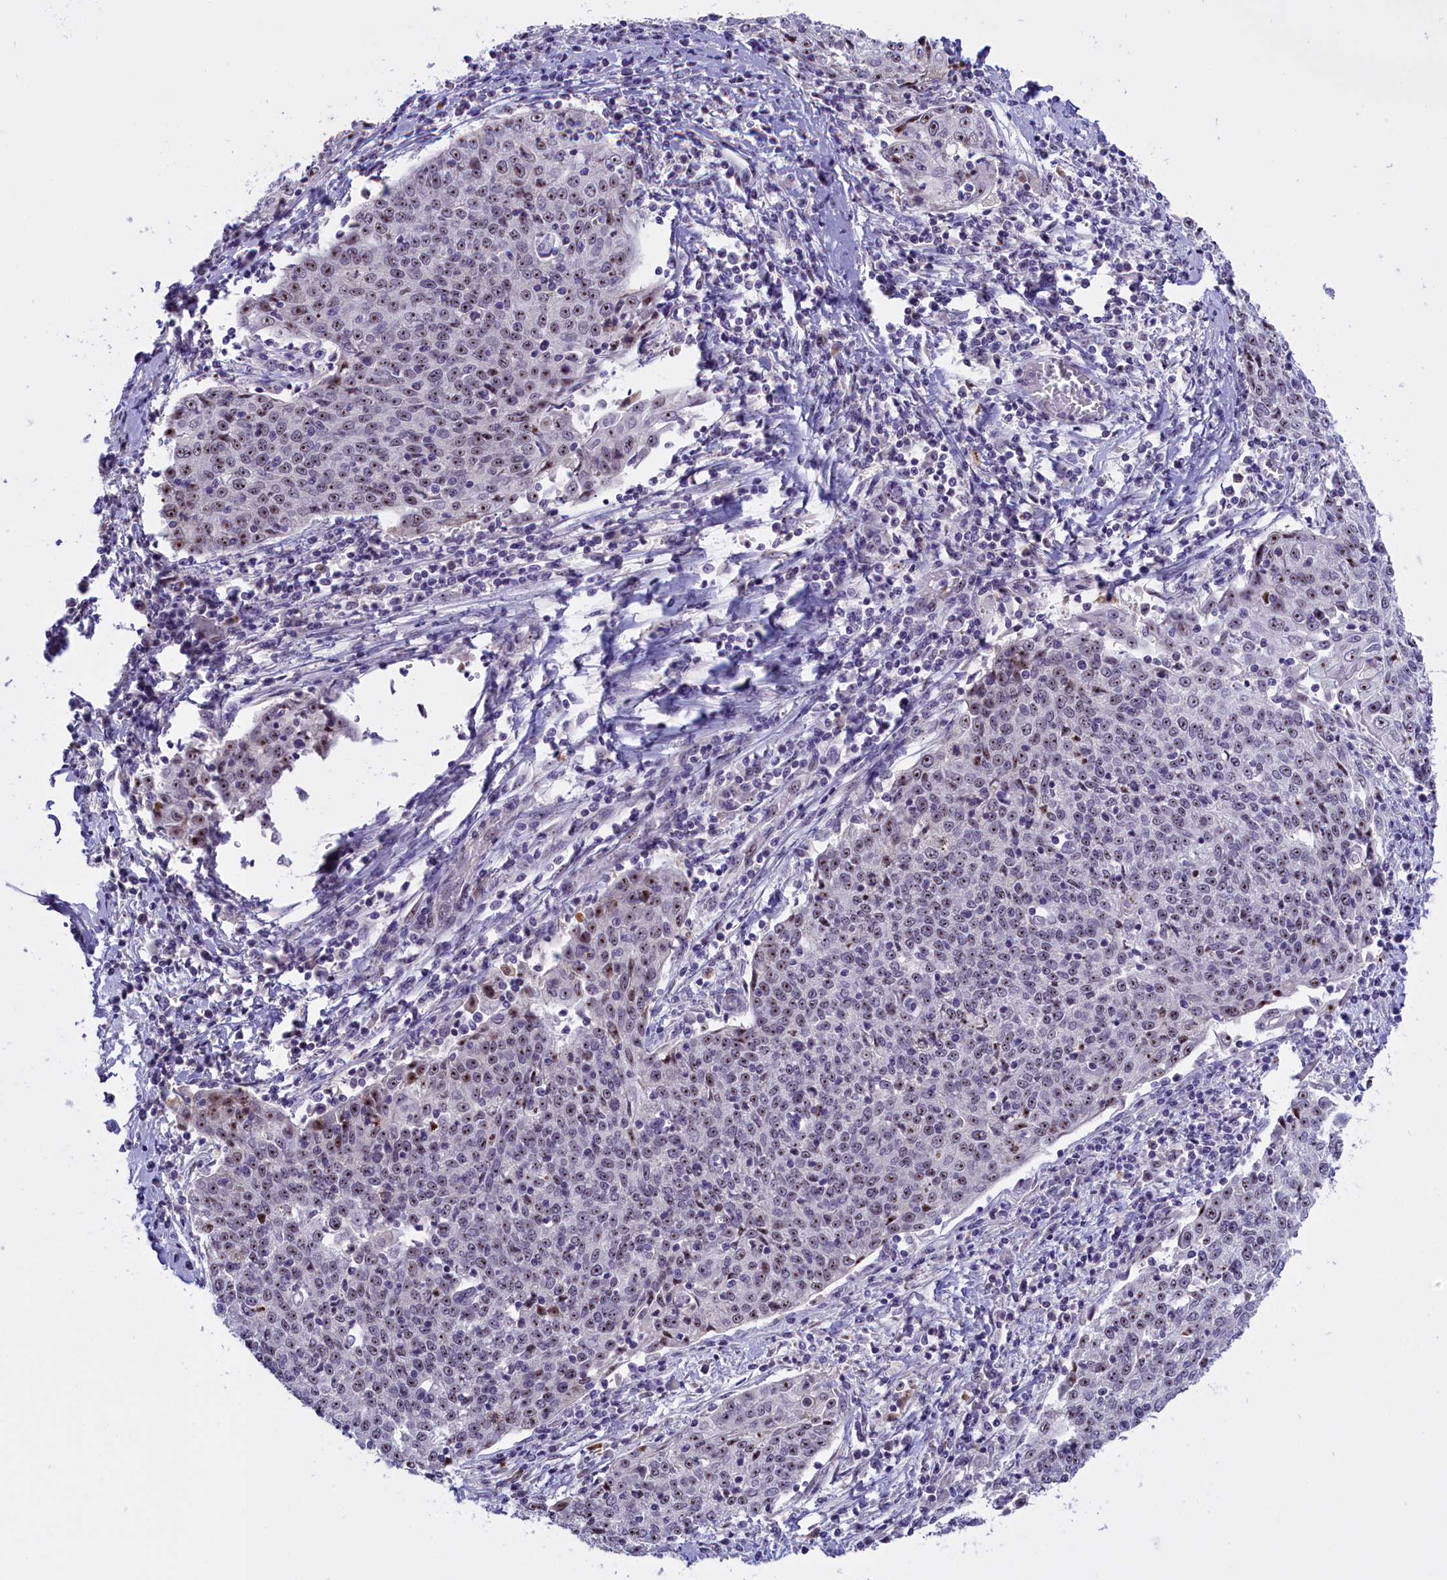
{"staining": {"intensity": "moderate", "quantity": "25%-75%", "location": "nuclear"}, "tissue": "cervical cancer", "cell_type": "Tumor cells", "image_type": "cancer", "snomed": [{"axis": "morphology", "description": "Squamous cell carcinoma, NOS"}, {"axis": "topography", "description": "Cervix"}], "caption": "Cervical cancer (squamous cell carcinoma) tissue shows moderate nuclear expression in about 25%-75% of tumor cells, visualized by immunohistochemistry. The staining was performed using DAB, with brown indicating positive protein expression. Nuclei are stained blue with hematoxylin.", "gene": "TBL3", "patient": {"sex": "female", "age": 48}}